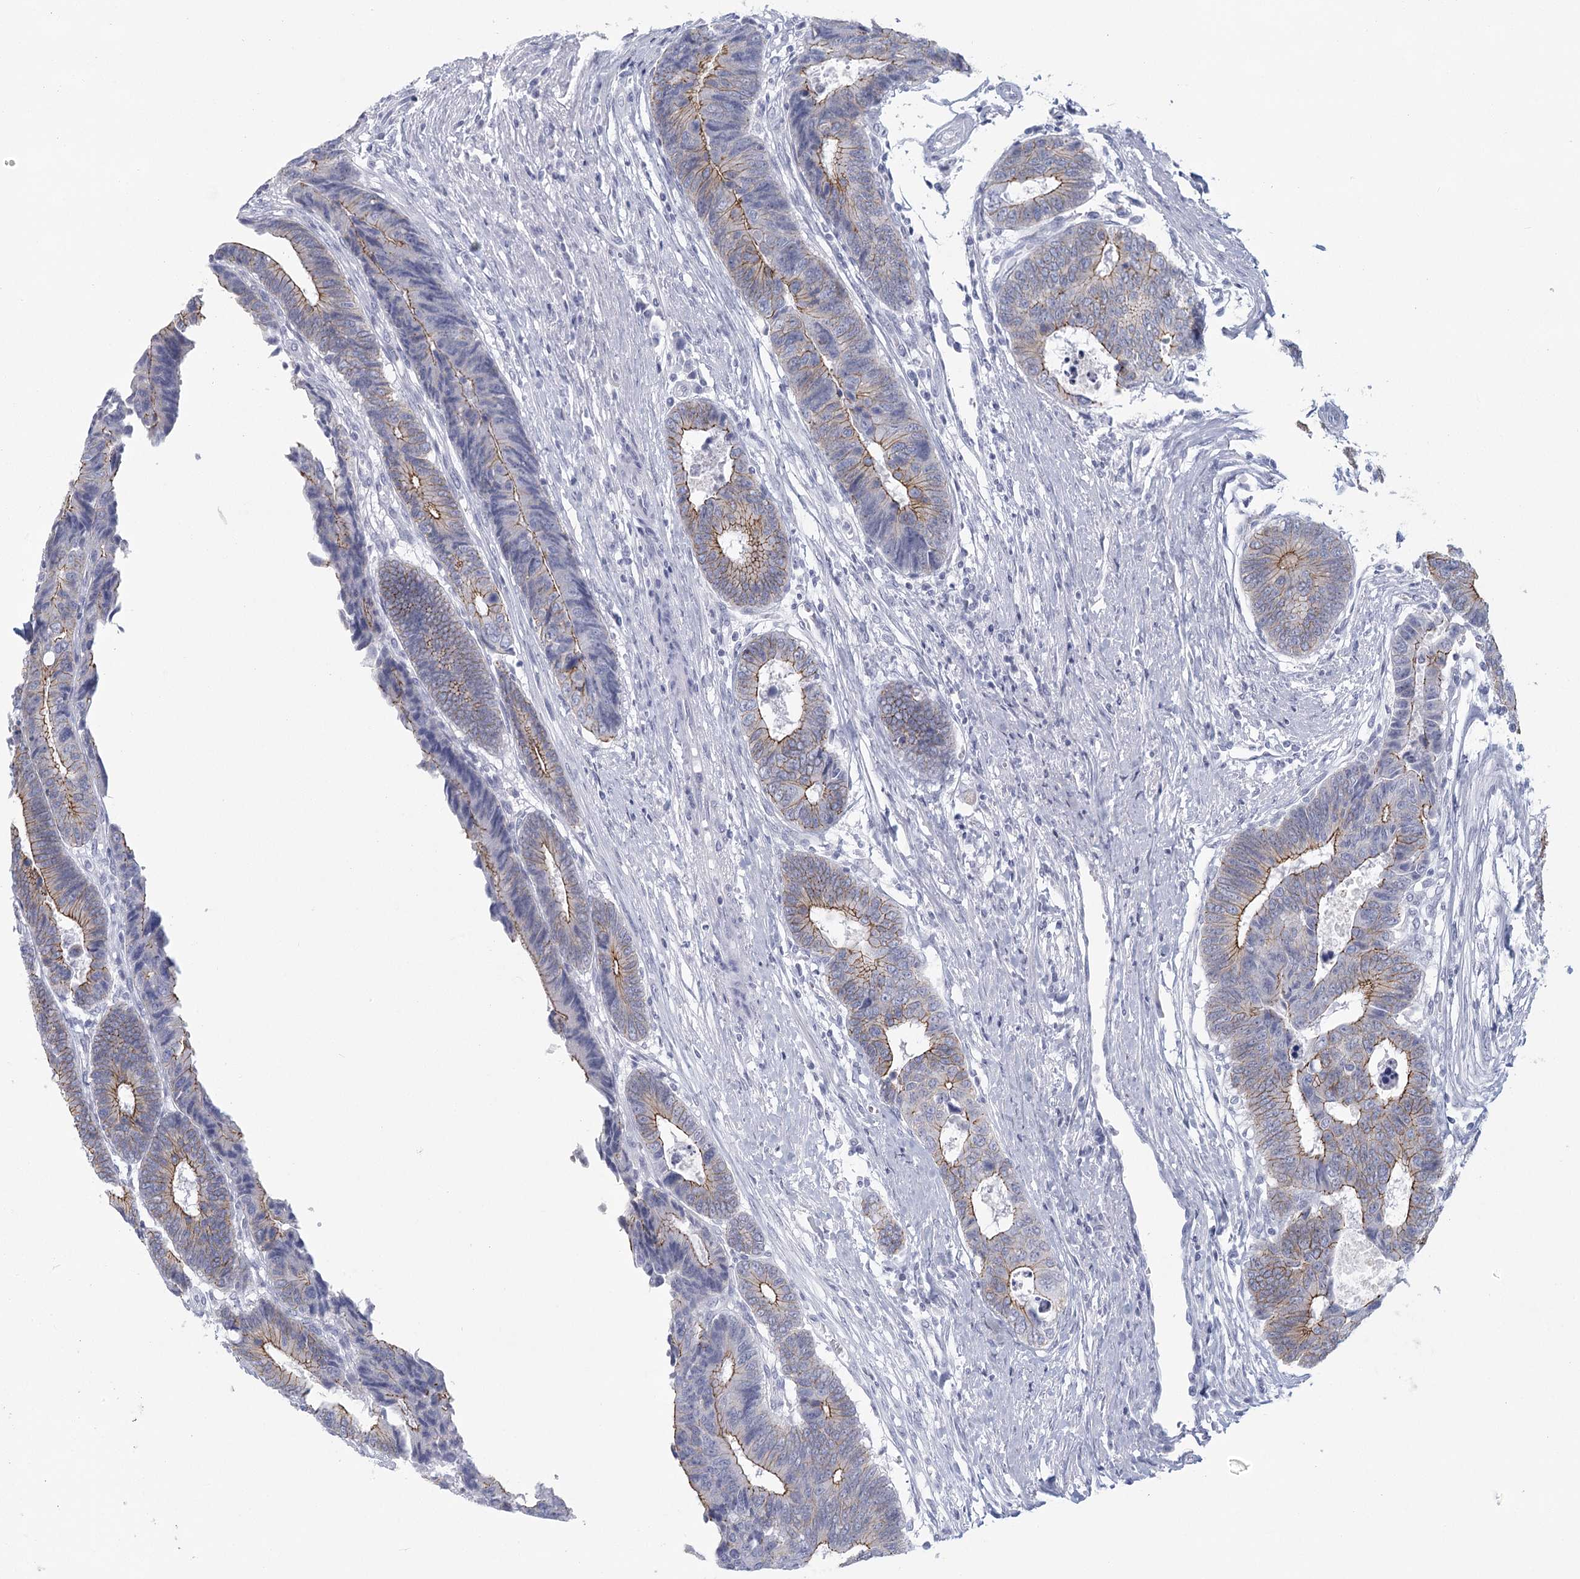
{"staining": {"intensity": "moderate", "quantity": "25%-75%", "location": "cytoplasmic/membranous"}, "tissue": "colorectal cancer", "cell_type": "Tumor cells", "image_type": "cancer", "snomed": [{"axis": "morphology", "description": "Adenocarcinoma, NOS"}, {"axis": "topography", "description": "Rectum"}], "caption": "Colorectal cancer (adenocarcinoma) stained with DAB immunohistochemistry displays medium levels of moderate cytoplasmic/membranous positivity in about 25%-75% of tumor cells. The staining was performed using DAB (3,3'-diaminobenzidine) to visualize the protein expression in brown, while the nuclei were stained in blue with hematoxylin (Magnification: 20x).", "gene": "WNT8B", "patient": {"sex": "male", "age": 84}}